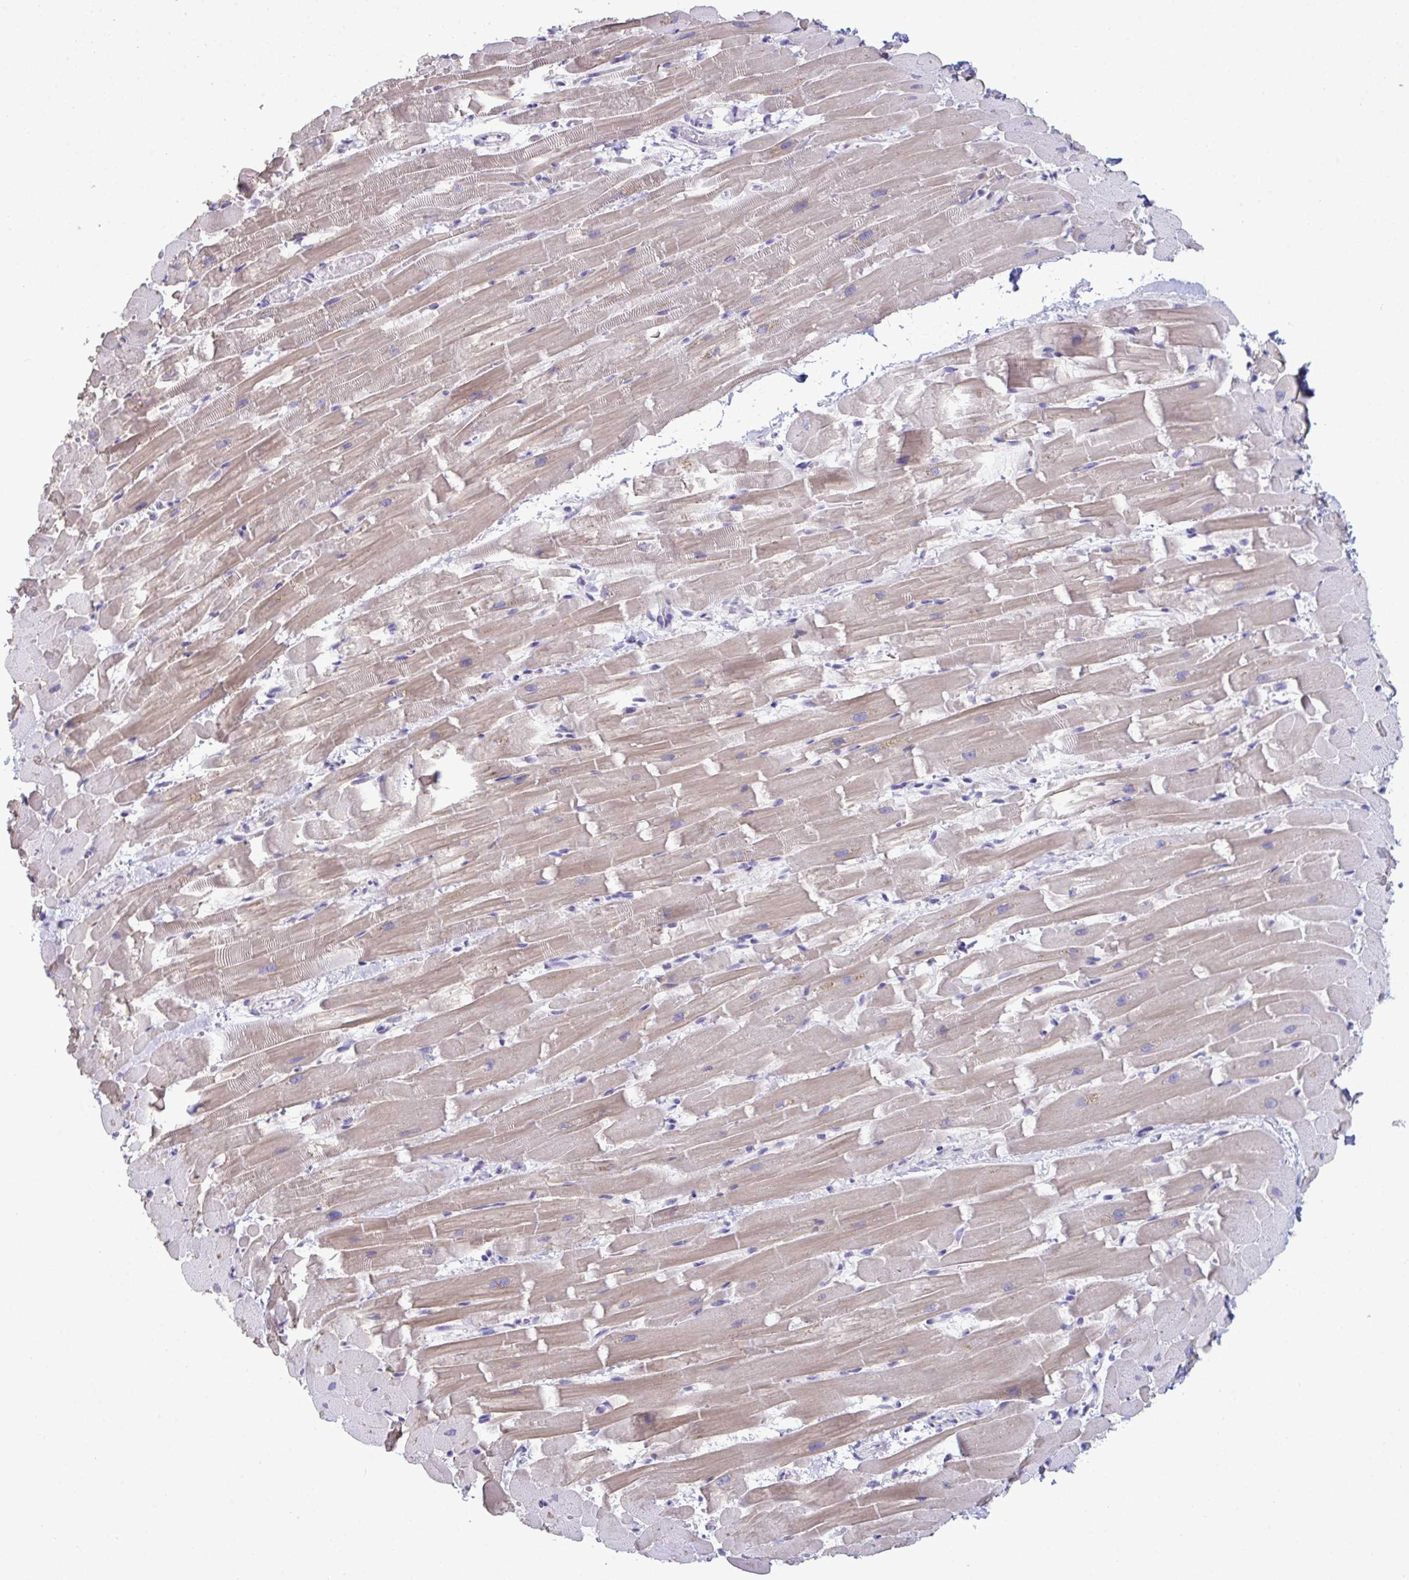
{"staining": {"intensity": "weak", "quantity": "25%-75%", "location": "cytoplasmic/membranous"}, "tissue": "heart muscle", "cell_type": "Cardiomyocytes", "image_type": "normal", "snomed": [{"axis": "morphology", "description": "Normal tissue, NOS"}, {"axis": "topography", "description": "Heart"}], "caption": "Cardiomyocytes show weak cytoplasmic/membranous expression in about 25%-75% of cells in unremarkable heart muscle.", "gene": "ATP6V0D2", "patient": {"sex": "male", "age": 37}}